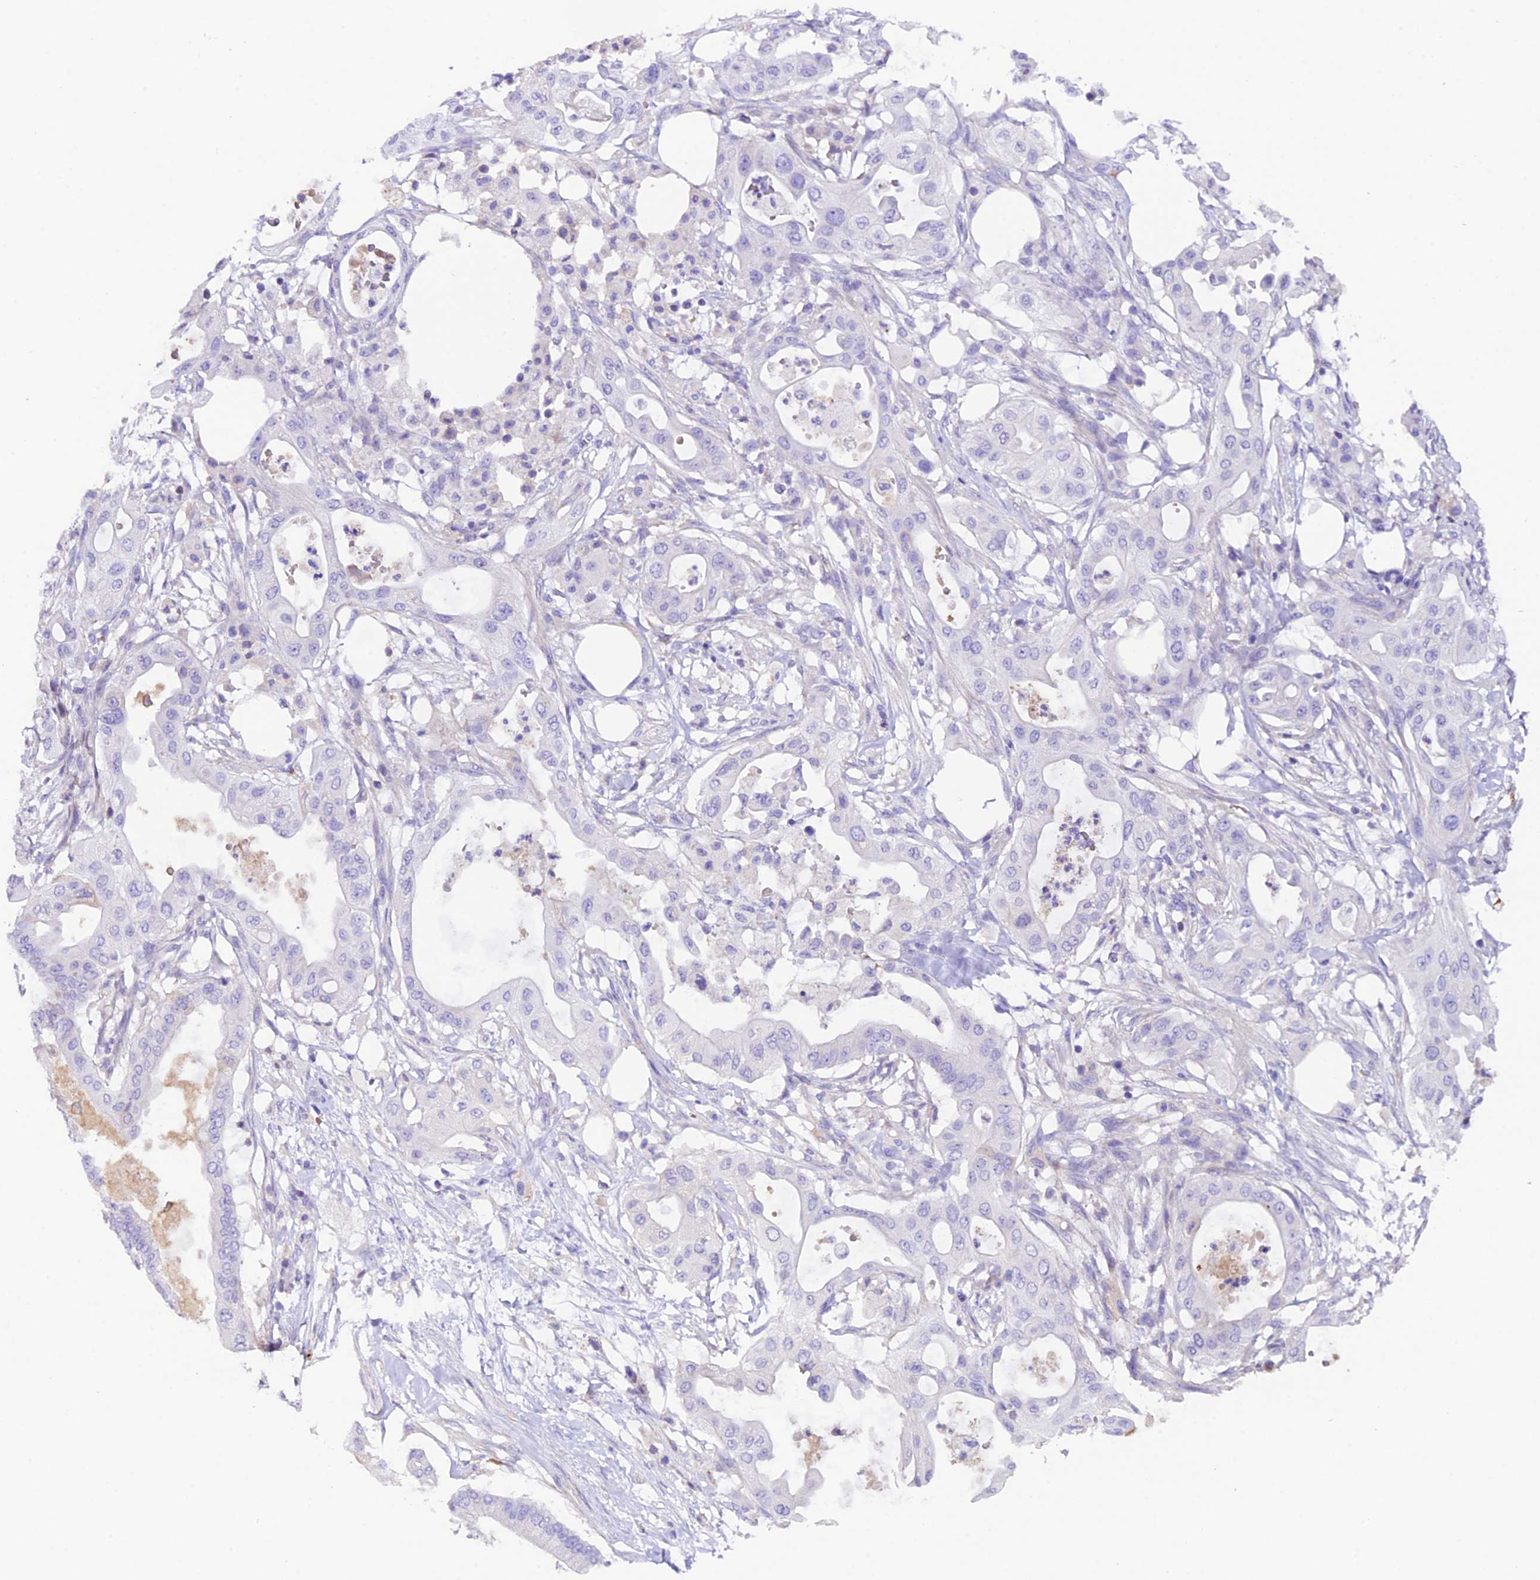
{"staining": {"intensity": "negative", "quantity": "none", "location": "none"}, "tissue": "pancreatic cancer", "cell_type": "Tumor cells", "image_type": "cancer", "snomed": [{"axis": "morphology", "description": "Adenocarcinoma, NOS"}, {"axis": "topography", "description": "Pancreas"}], "caption": "Tumor cells show no significant protein staining in pancreatic cancer (adenocarcinoma).", "gene": "MEX3B", "patient": {"sex": "male", "age": 68}}